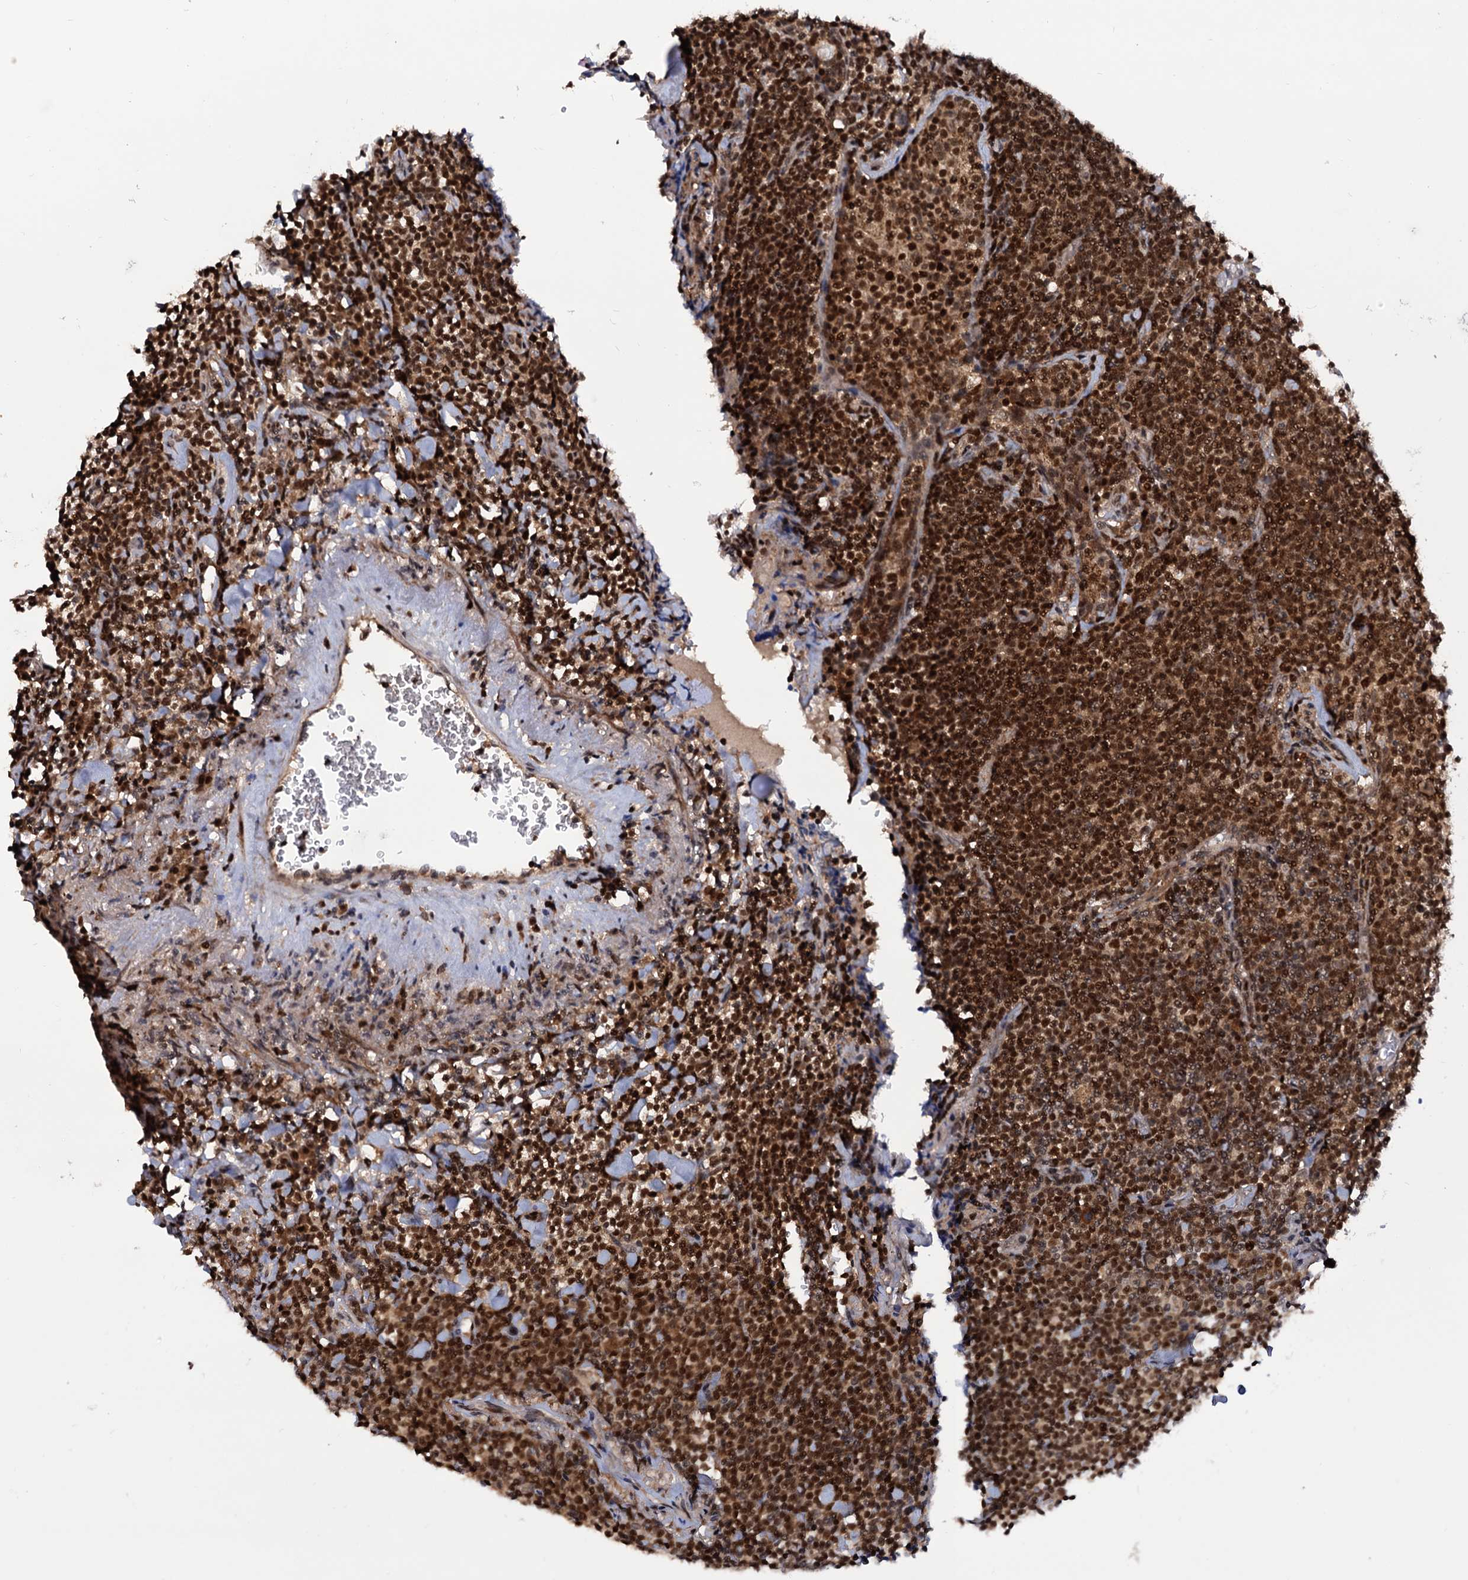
{"staining": {"intensity": "strong", "quantity": ">75%", "location": "cytoplasmic/membranous,nuclear"}, "tissue": "lymphoma", "cell_type": "Tumor cells", "image_type": "cancer", "snomed": [{"axis": "morphology", "description": "Malignant lymphoma, non-Hodgkin's type, Low grade"}, {"axis": "topography", "description": "Lung"}], "caption": "Lymphoma stained with a brown dye exhibits strong cytoplasmic/membranous and nuclear positive expression in about >75% of tumor cells.", "gene": "RNASEH2B", "patient": {"sex": "female", "age": 71}}